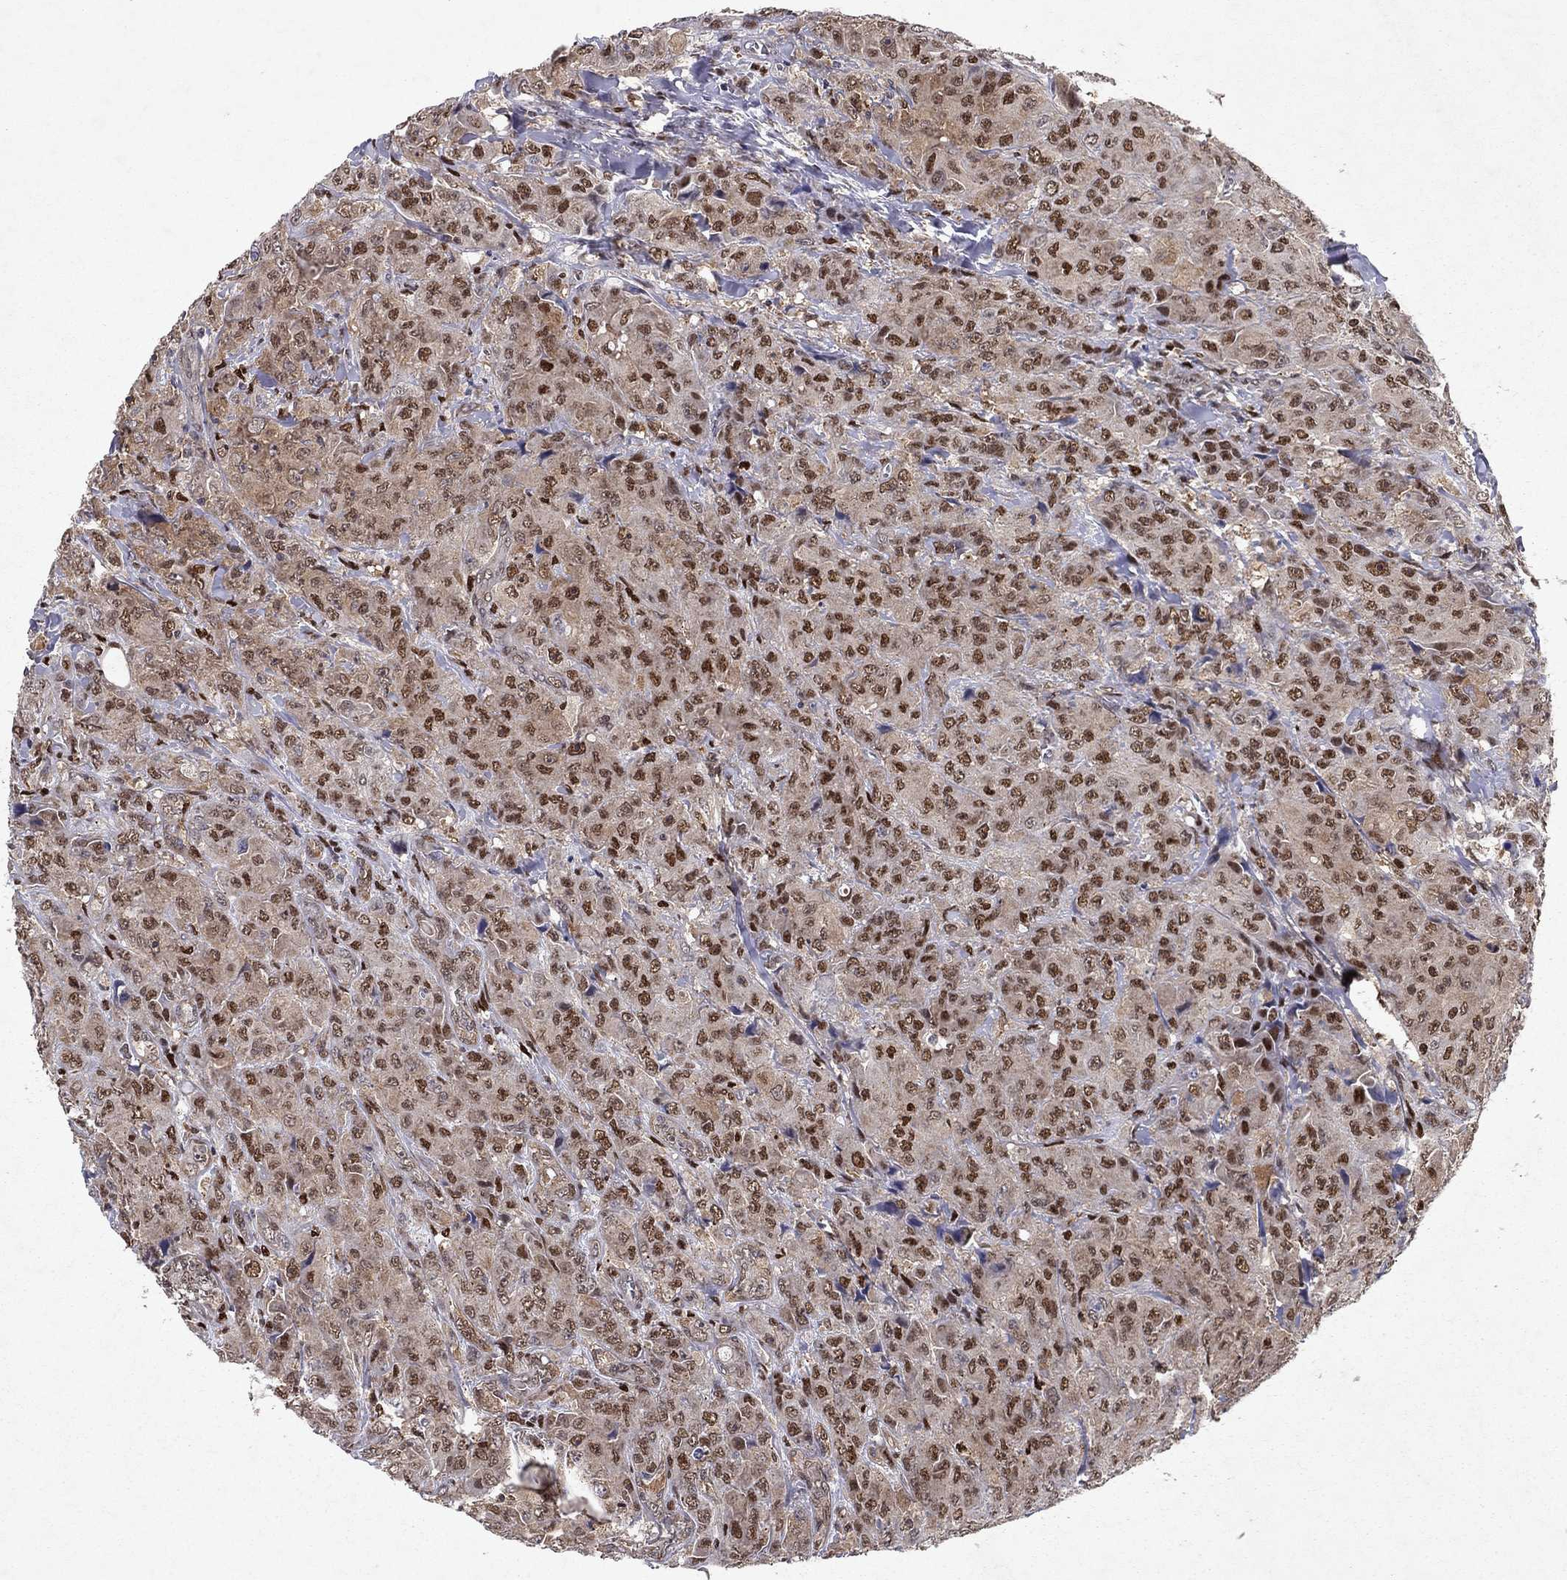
{"staining": {"intensity": "strong", "quantity": "25%-75%", "location": "nuclear"}, "tissue": "breast cancer", "cell_type": "Tumor cells", "image_type": "cancer", "snomed": [{"axis": "morphology", "description": "Duct carcinoma"}, {"axis": "topography", "description": "Breast"}], "caption": "Immunohistochemistry (DAB) staining of human infiltrating ductal carcinoma (breast) displays strong nuclear protein staining in about 25%-75% of tumor cells. Immunohistochemistry stains the protein of interest in brown and the nuclei are stained blue.", "gene": "CRTC1", "patient": {"sex": "female", "age": 43}}